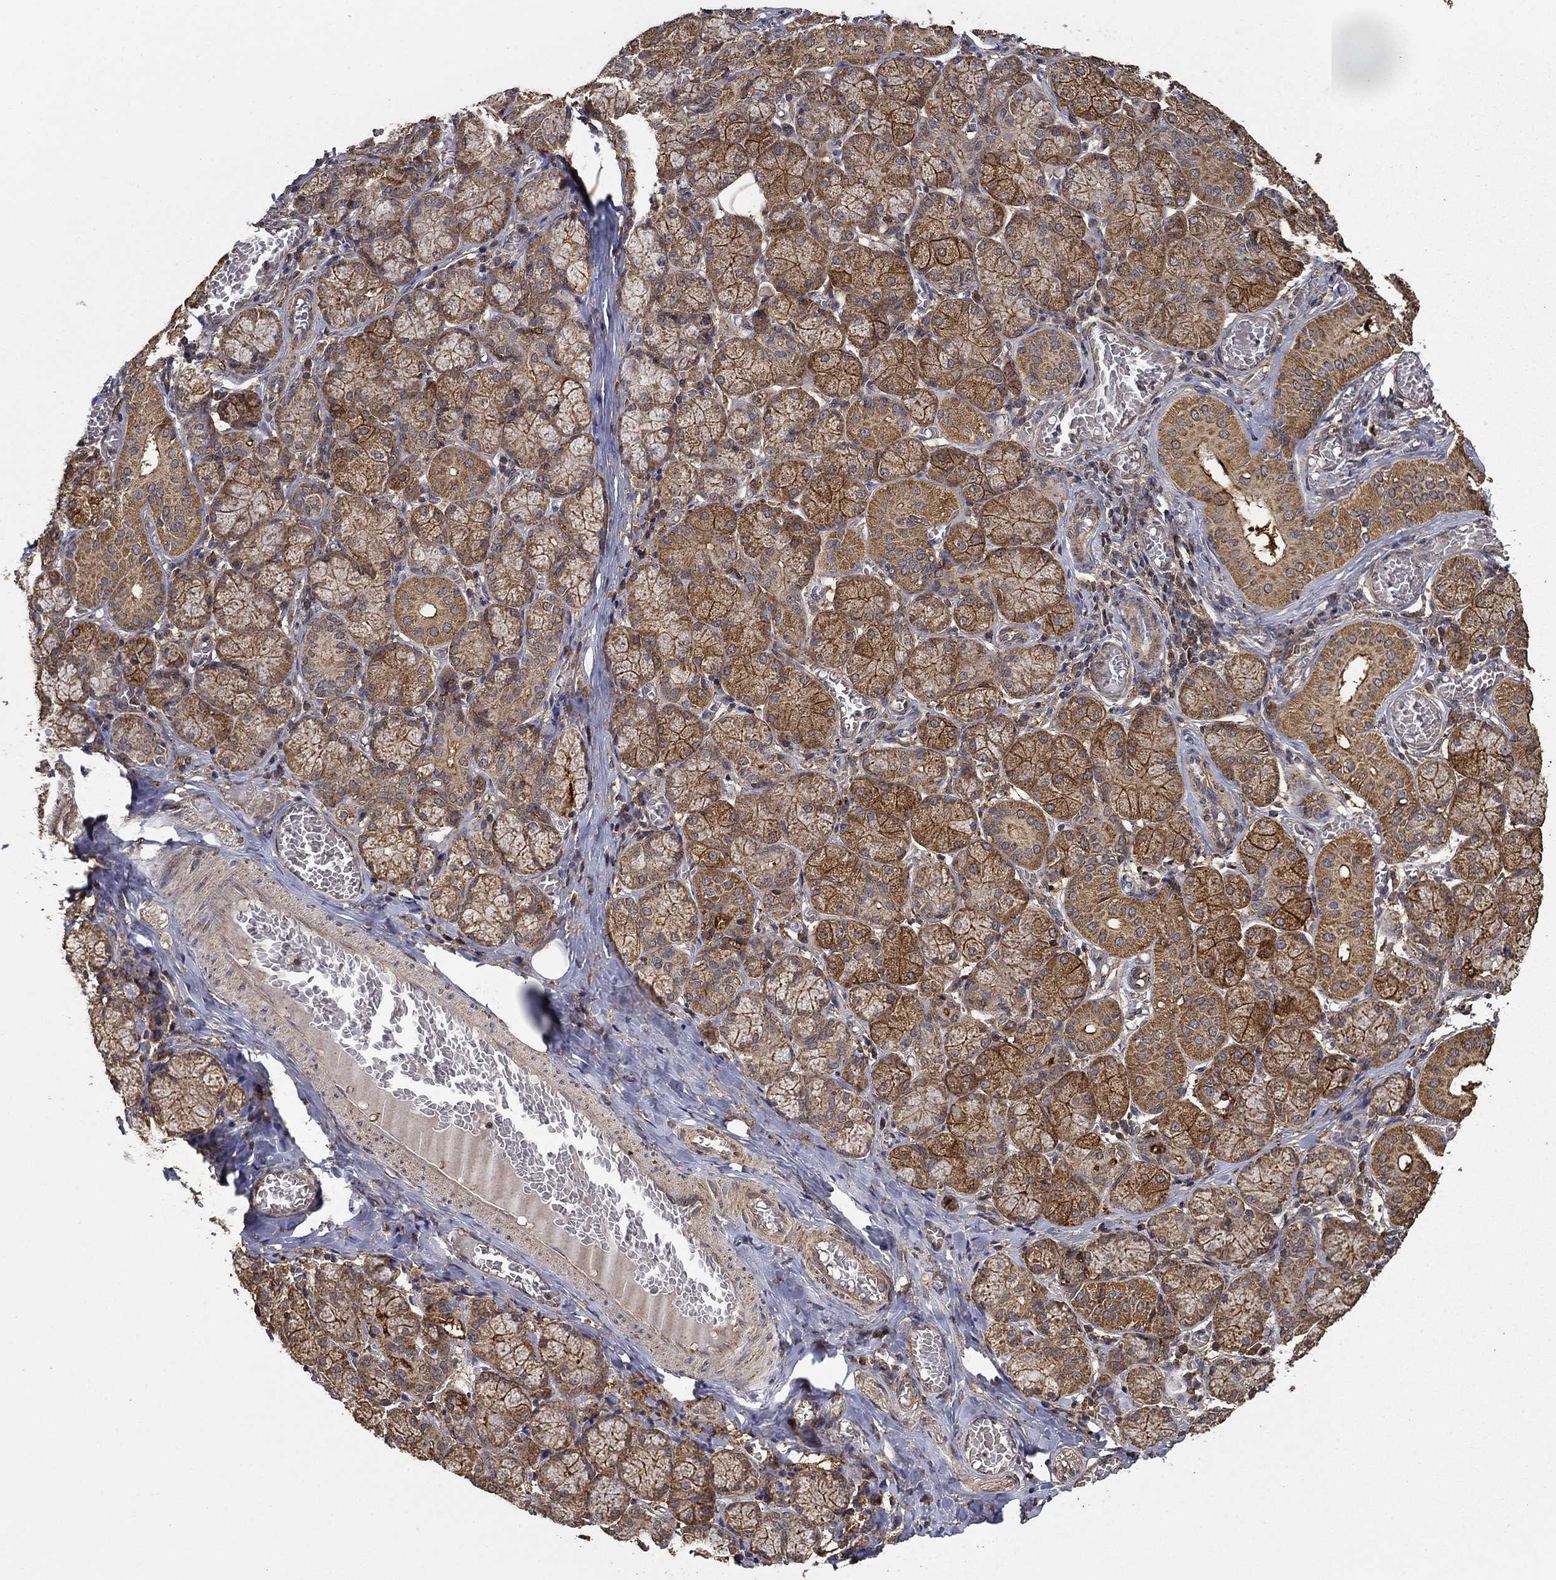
{"staining": {"intensity": "strong", "quantity": "25%-75%", "location": "cytoplasmic/membranous"}, "tissue": "salivary gland", "cell_type": "Glandular cells", "image_type": "normal", "snomed": [{"axis": "morphology", "description": "Normal tissue, NOS"}, {"axis": "topography", "description": "Salivary gland"}, {"axis": "topography", "description": "Peripheral nerve tissue"}], "caption": "The histopathology image shows immunohistochemical staining of normal salivary gland. There is strong cytoplasmic/membranous positivity is identified in about 25%-75% of glandular cells. (brown staining indicates protein expression, while blue staining denotes nuclei).", "gene": "IFRD1", "patient": {"sex": "female", "age": 24}}